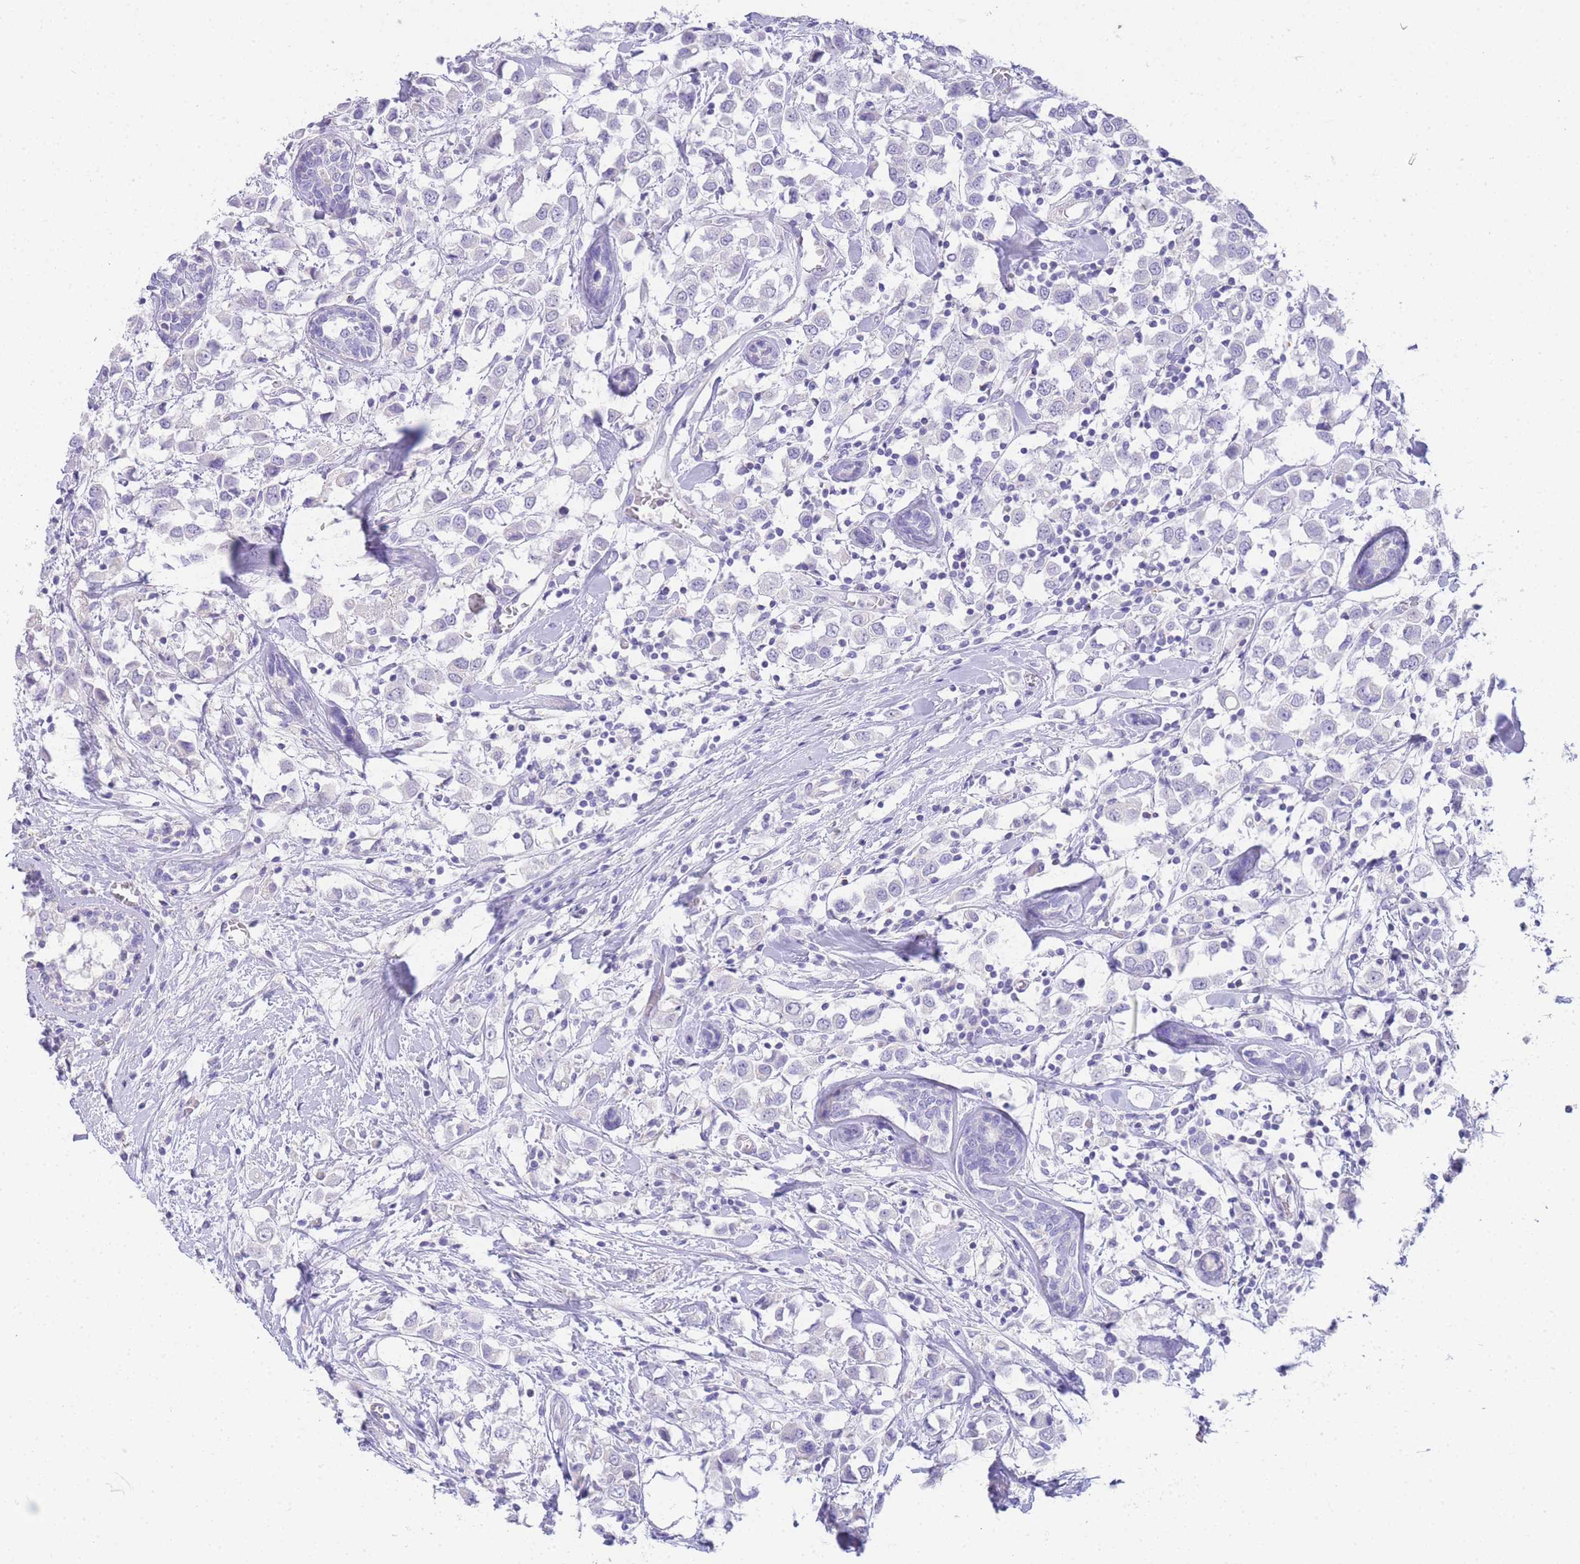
{"staining": {"intensity": "negative", "quantity": "none", "location": "none"}, "tissue": "breast cancer", "cell_type": "Tumor cells", "image_type": "cancer", "snomed": [{"axis": "morphology", "description": "Duct carcinoma"}, {"axis": "topography", "description": "Breast"}], "caption": "There is no significant expression in tumor cells of breast cancer (infiltrating ductal carcinoma). Brightfield microscopy of IHC stained with DAB (3,3'-diaminobenzidine) (brown) and hematoxylin (blue), captured at high magnification.", "gene": "DPP4", "patient": {"sex": "female", "age": 61}}